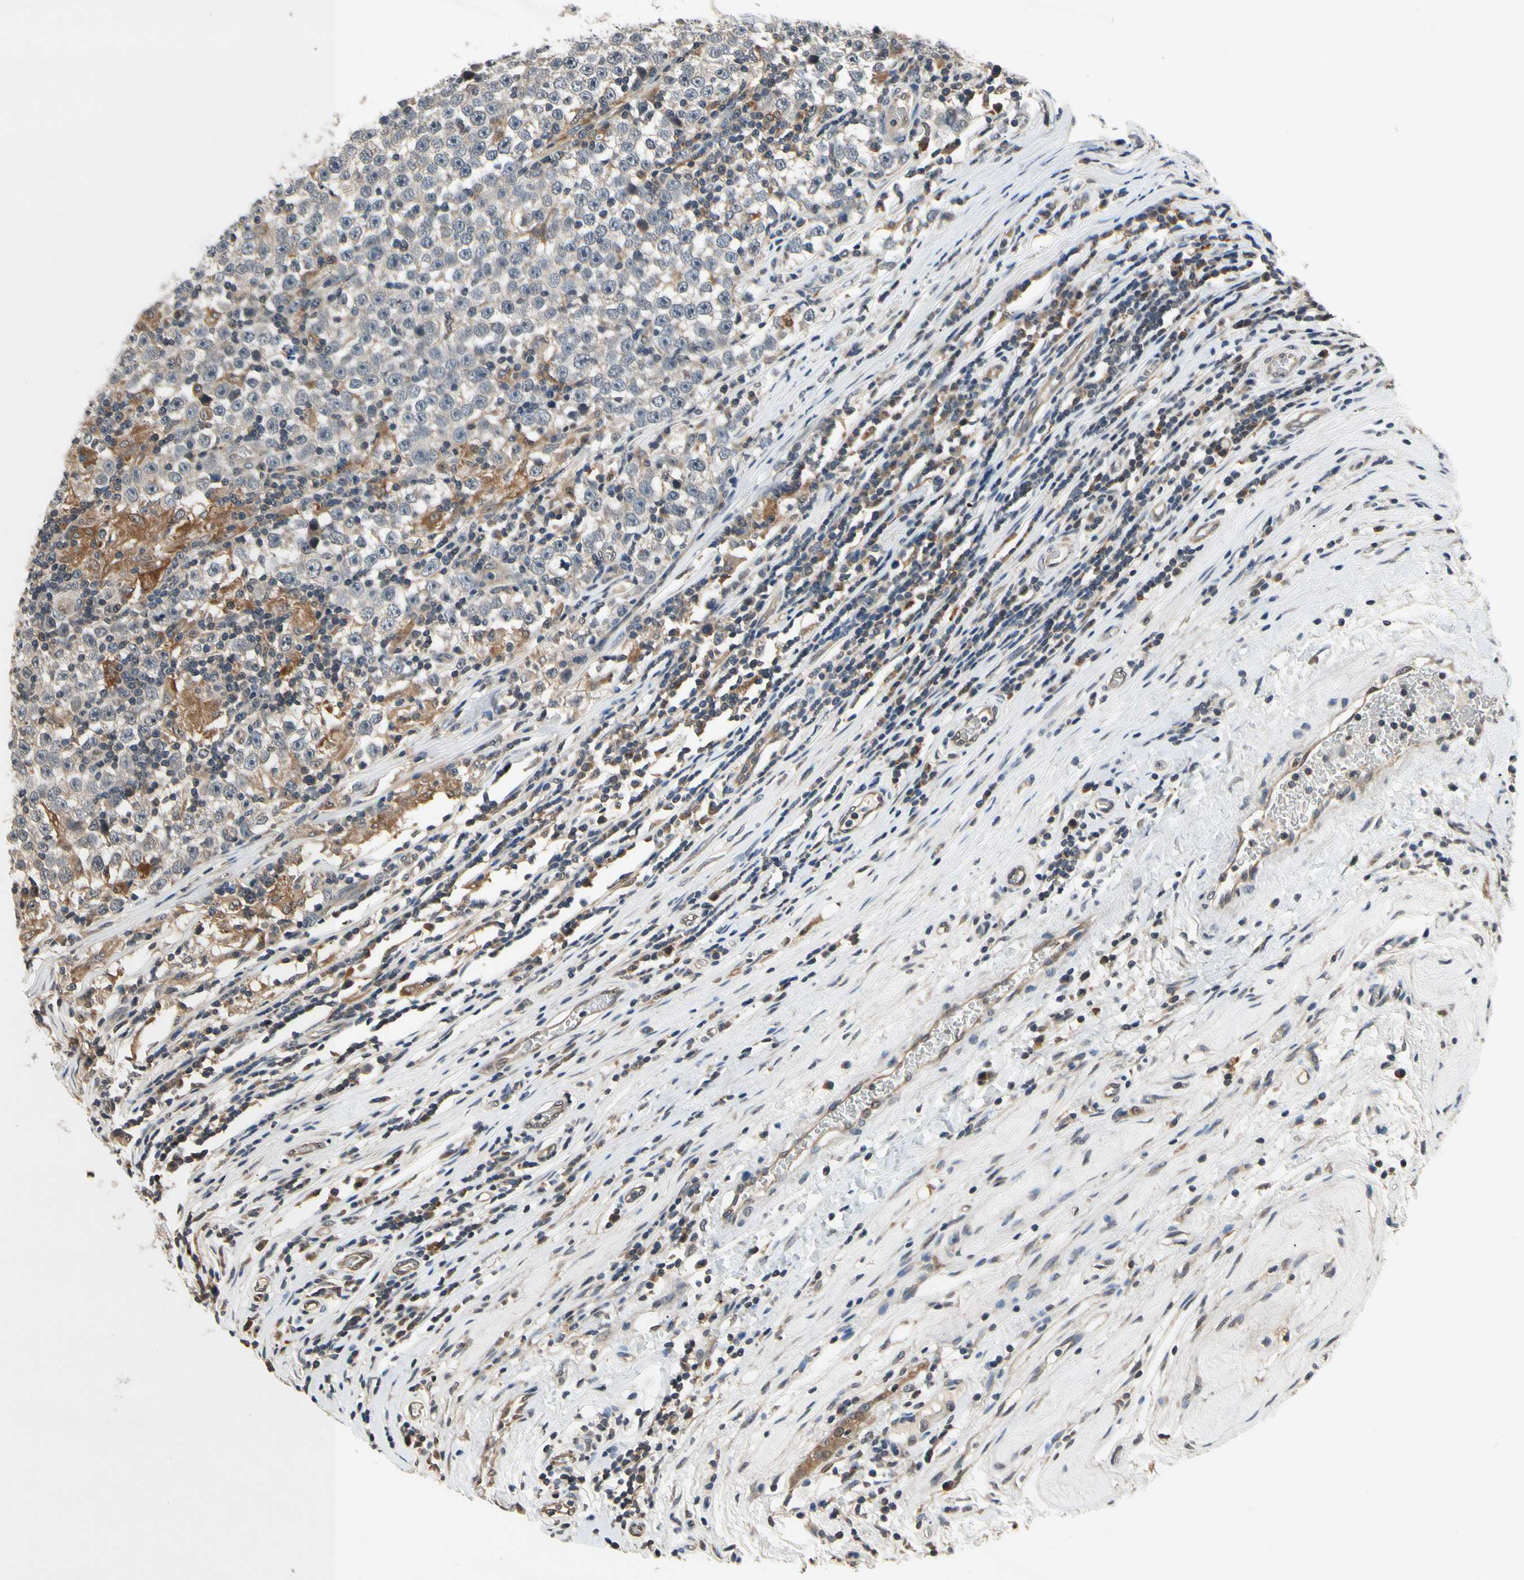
{"staining": {"intensity": "weak", "quantity": ">75%", "location": "cytoplasmic/membranous"}, "tissue": "testis cancer", "cell_type": "Tumor cells", "image_type": "cancer", "snomed": [{"axis": "morphology", "description": "Seminoma, NOS"}, {"axis": "topography", "description": "Testis"}], "caption": "Approximately >75% of tumor cells in human testis seminoma demonstrate weak cytoplasmic/membranous protein expression as visualized by brown immunohistochemical staining.", "gene": "GCLC", "patient": {"sex": "male", "age": 43}}